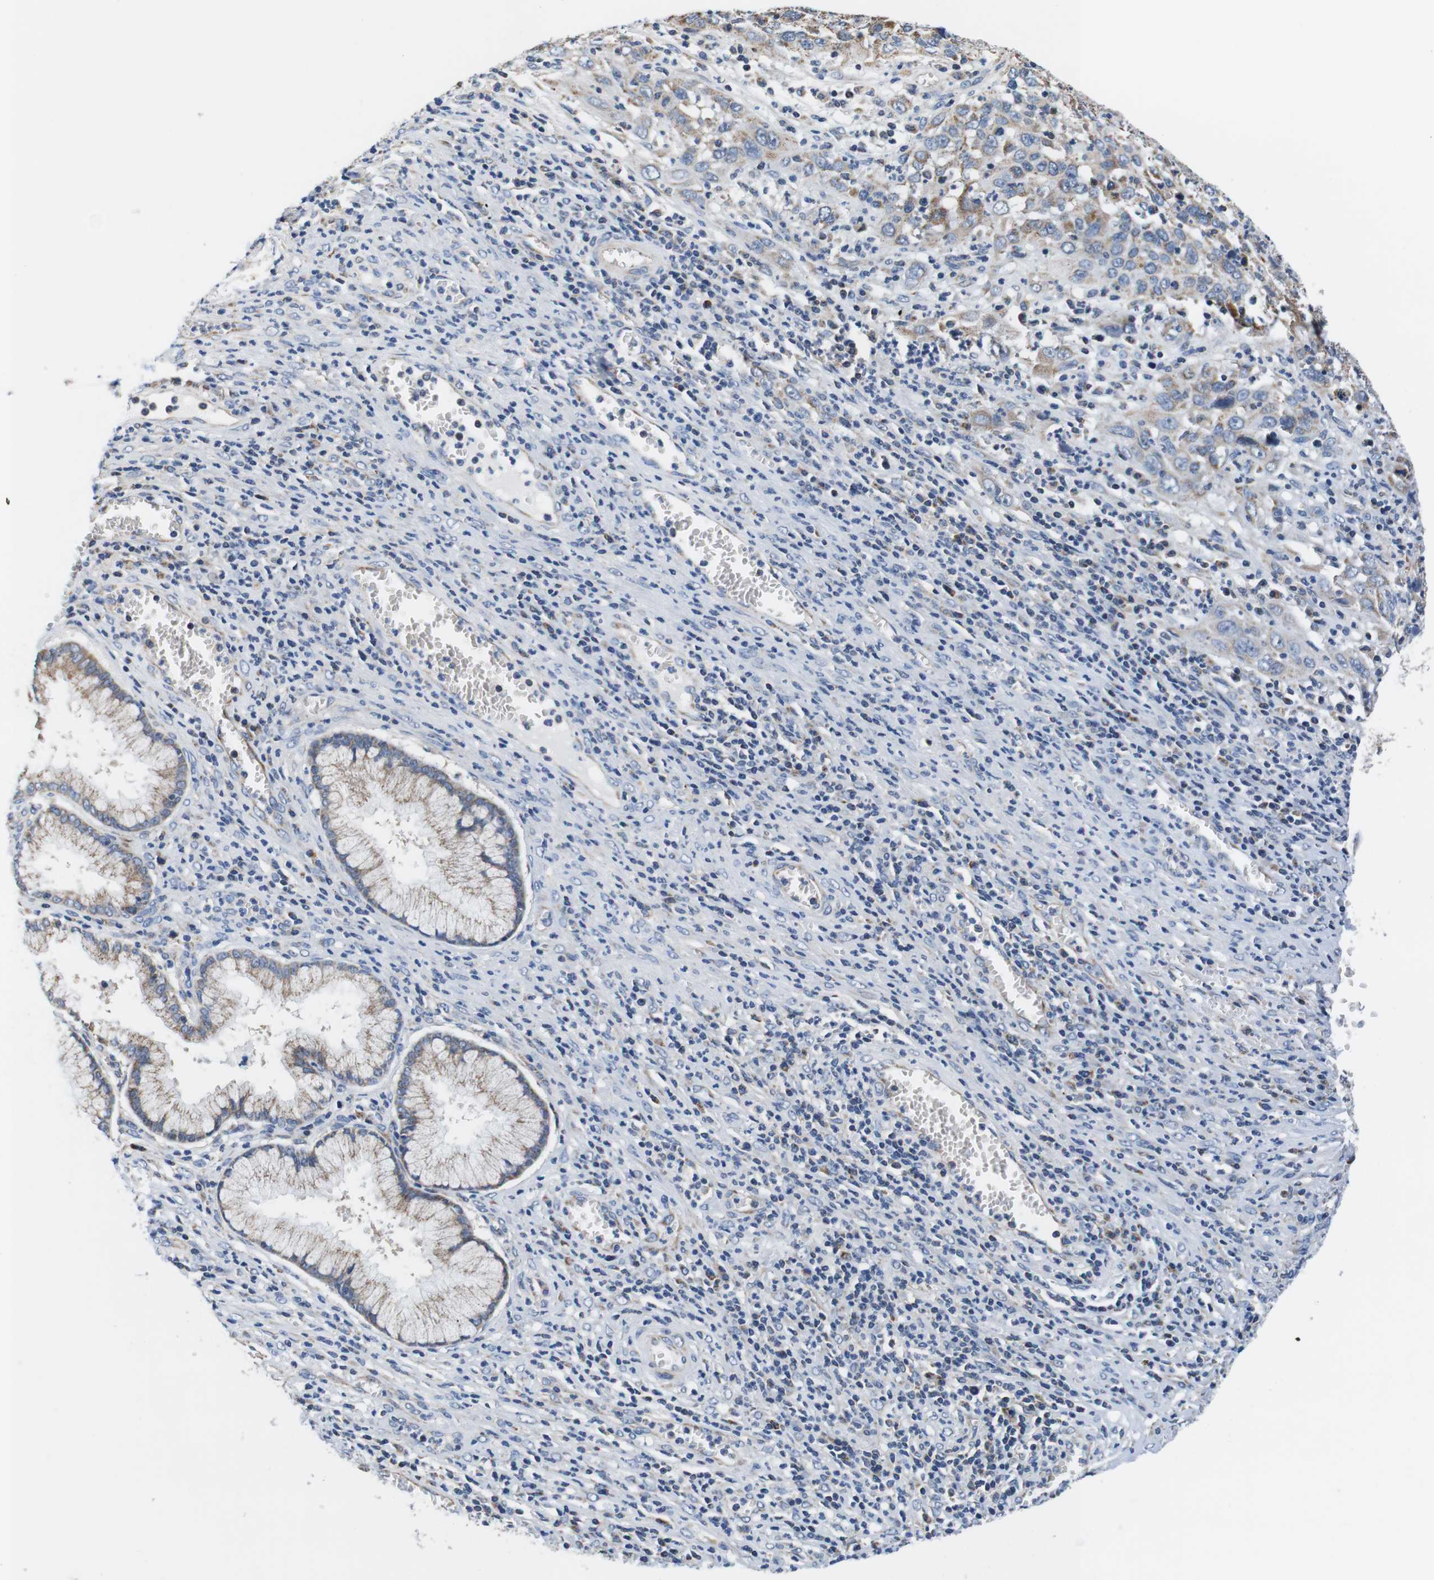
{"staining": {"intensity": "weak", "quantity": ">75%", "location": "cytoplasmic/membranous"}, "tissue": "cervical cancer", "cell_type": "Tumor cells", "image_type": "cancer", "snomed": [{"axis": "morphology", "description": "Squamous cell carcinoma, NOS"}, {"axis": "topography", "description": "Cervix"}], "caption": "Weak cytoplasmic/membranous staining for a protein is seen in about >75% of tumor cells of cervical cancer (squamous cell carcinoma) using immunohistochemistry (IHC).", "gene": "LRP4", "patient": {"sex": "female", "age": 32}}